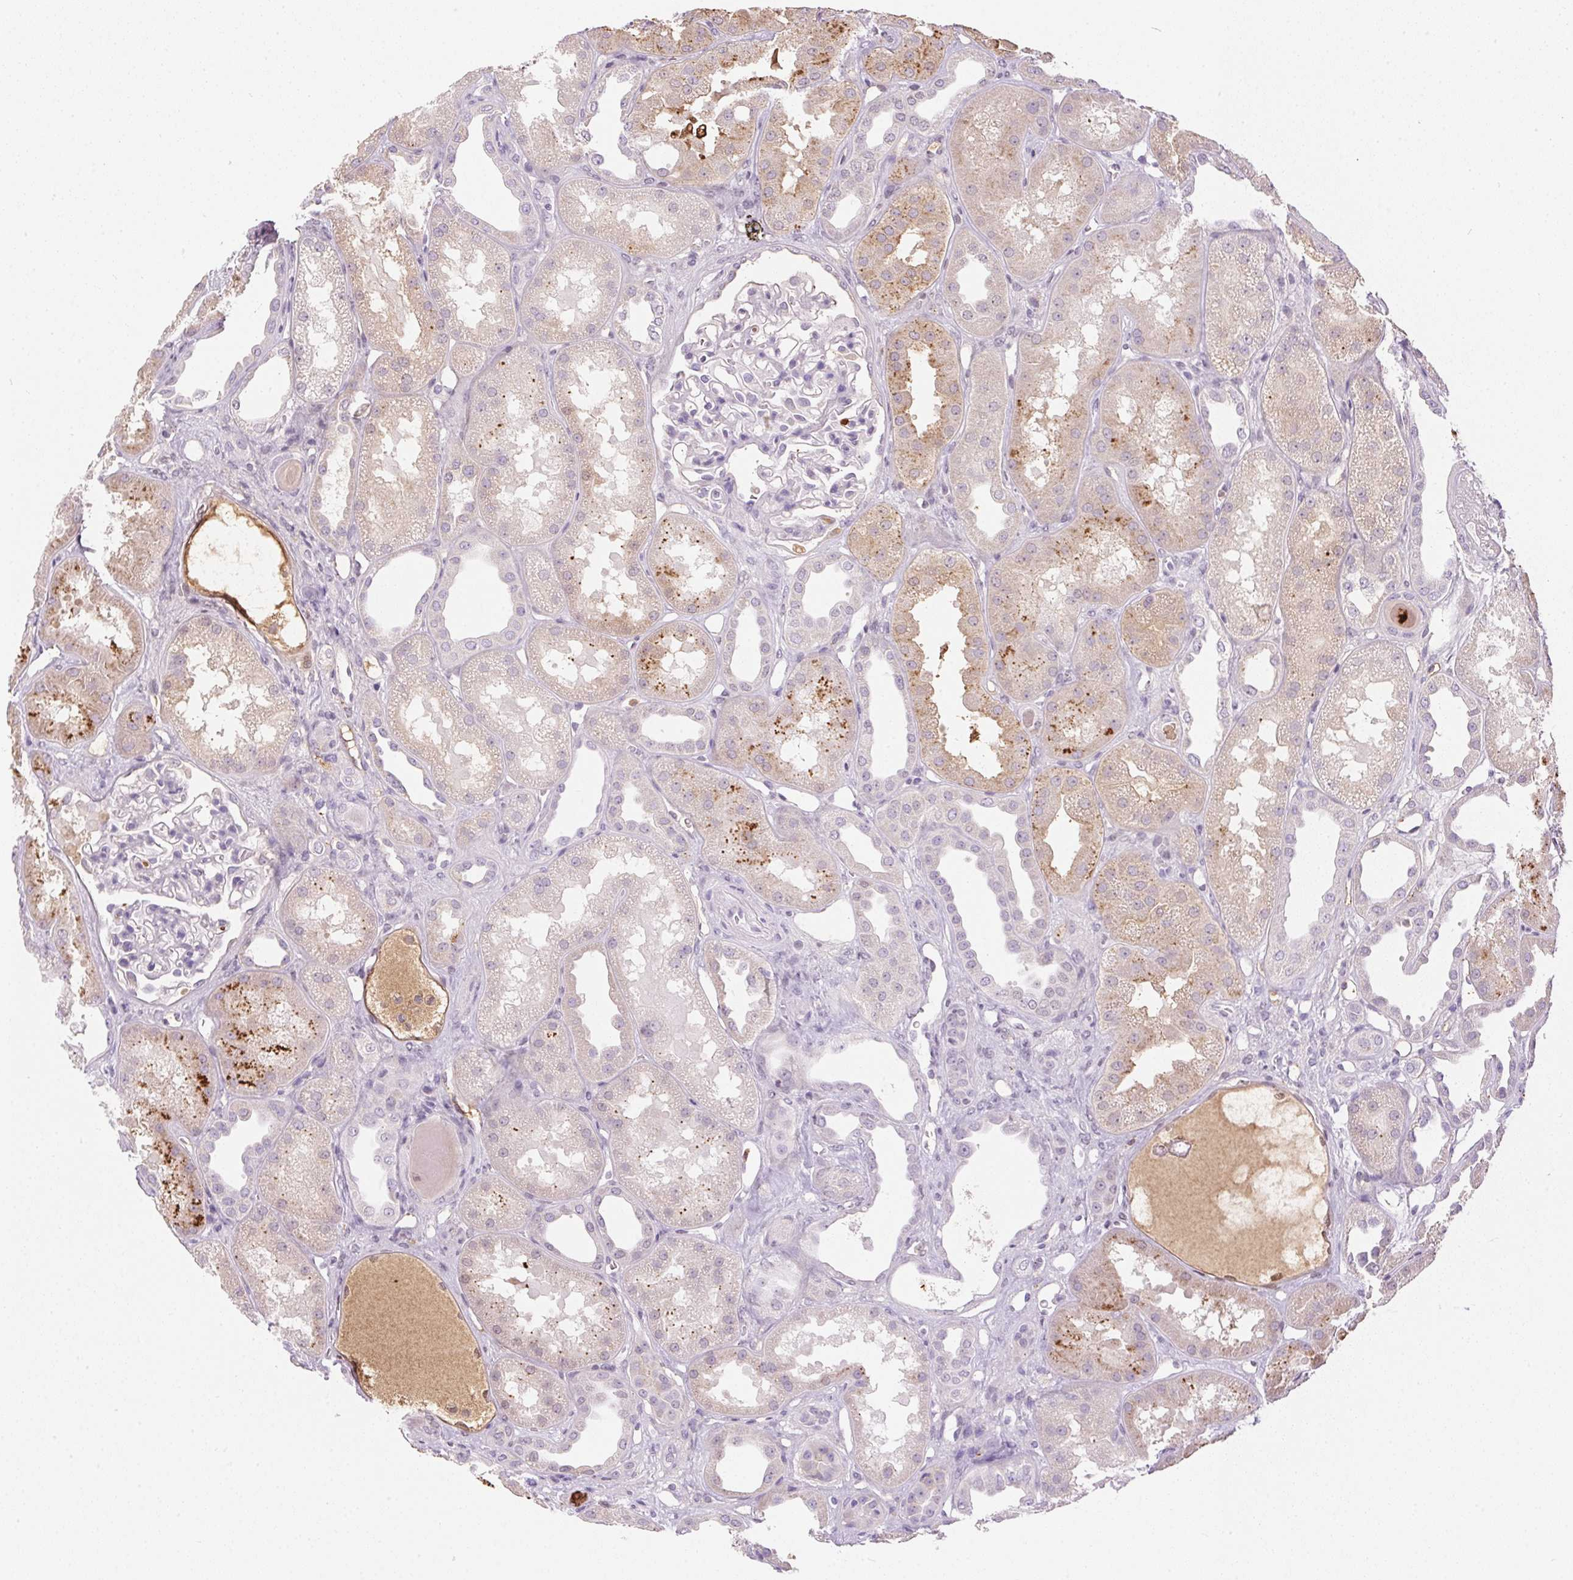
{"staining": {"intensity": "negative", "quantity": "none", "location": "none"}, "tissue": "kidney", "cell_type": "Cells in glomeruli", "image_type": "normal", "snomed": [{"axis": "morphology", "description": "Normal tissue, NOS"}, {"axis": "topography", "description": "Kidney"}], "caption": "A high-resolution micrograph shows immunohistochemistry (IHC) staining of benign kidney, which demonstrates no significant positivity in cells in glomeruli.", "gene": "ORM1", "patient": {"sex": "male", "age": 61}}